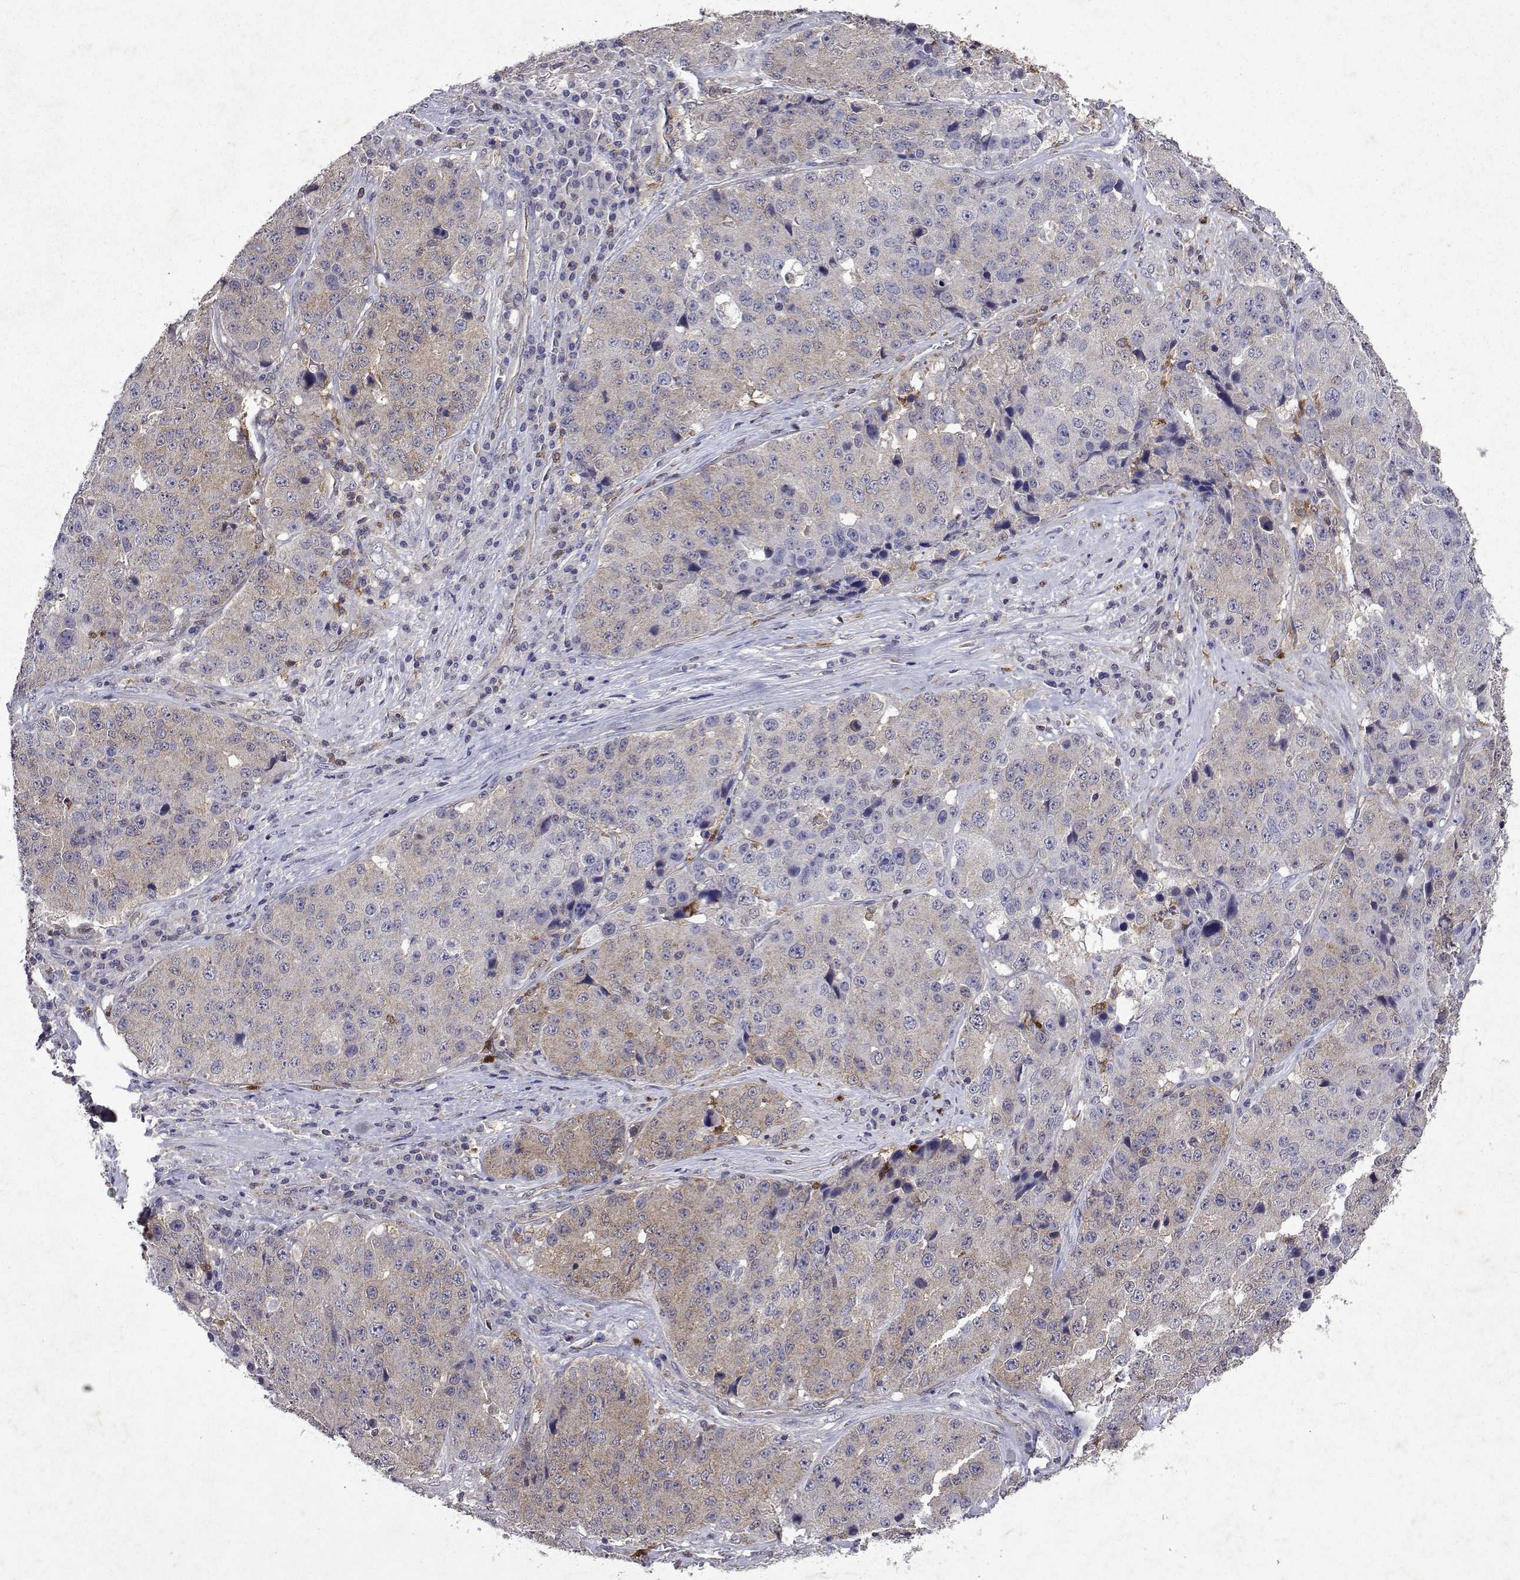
{"staining": {"intensity": "weak", "quantity": ">75%", "location": "cytoplasmic/membranous"}, "tissue": "stomach cancer", "cell_type": "Tumor cells", "image_type": "cancer", "snomed": [{"axis": "morphology", "description": "Adenocarcinoma, NOS"}, {"axis": "topography", "description": "Stomach"}], "caption": "Brown immunohistochemical staining in stomach adenocarcinoma exhibits weak cytoplasmic/membranous staining in about >75% of tumor cells.", "gene": "APAF1", "patient": {"sex": "male", "age": 71}}